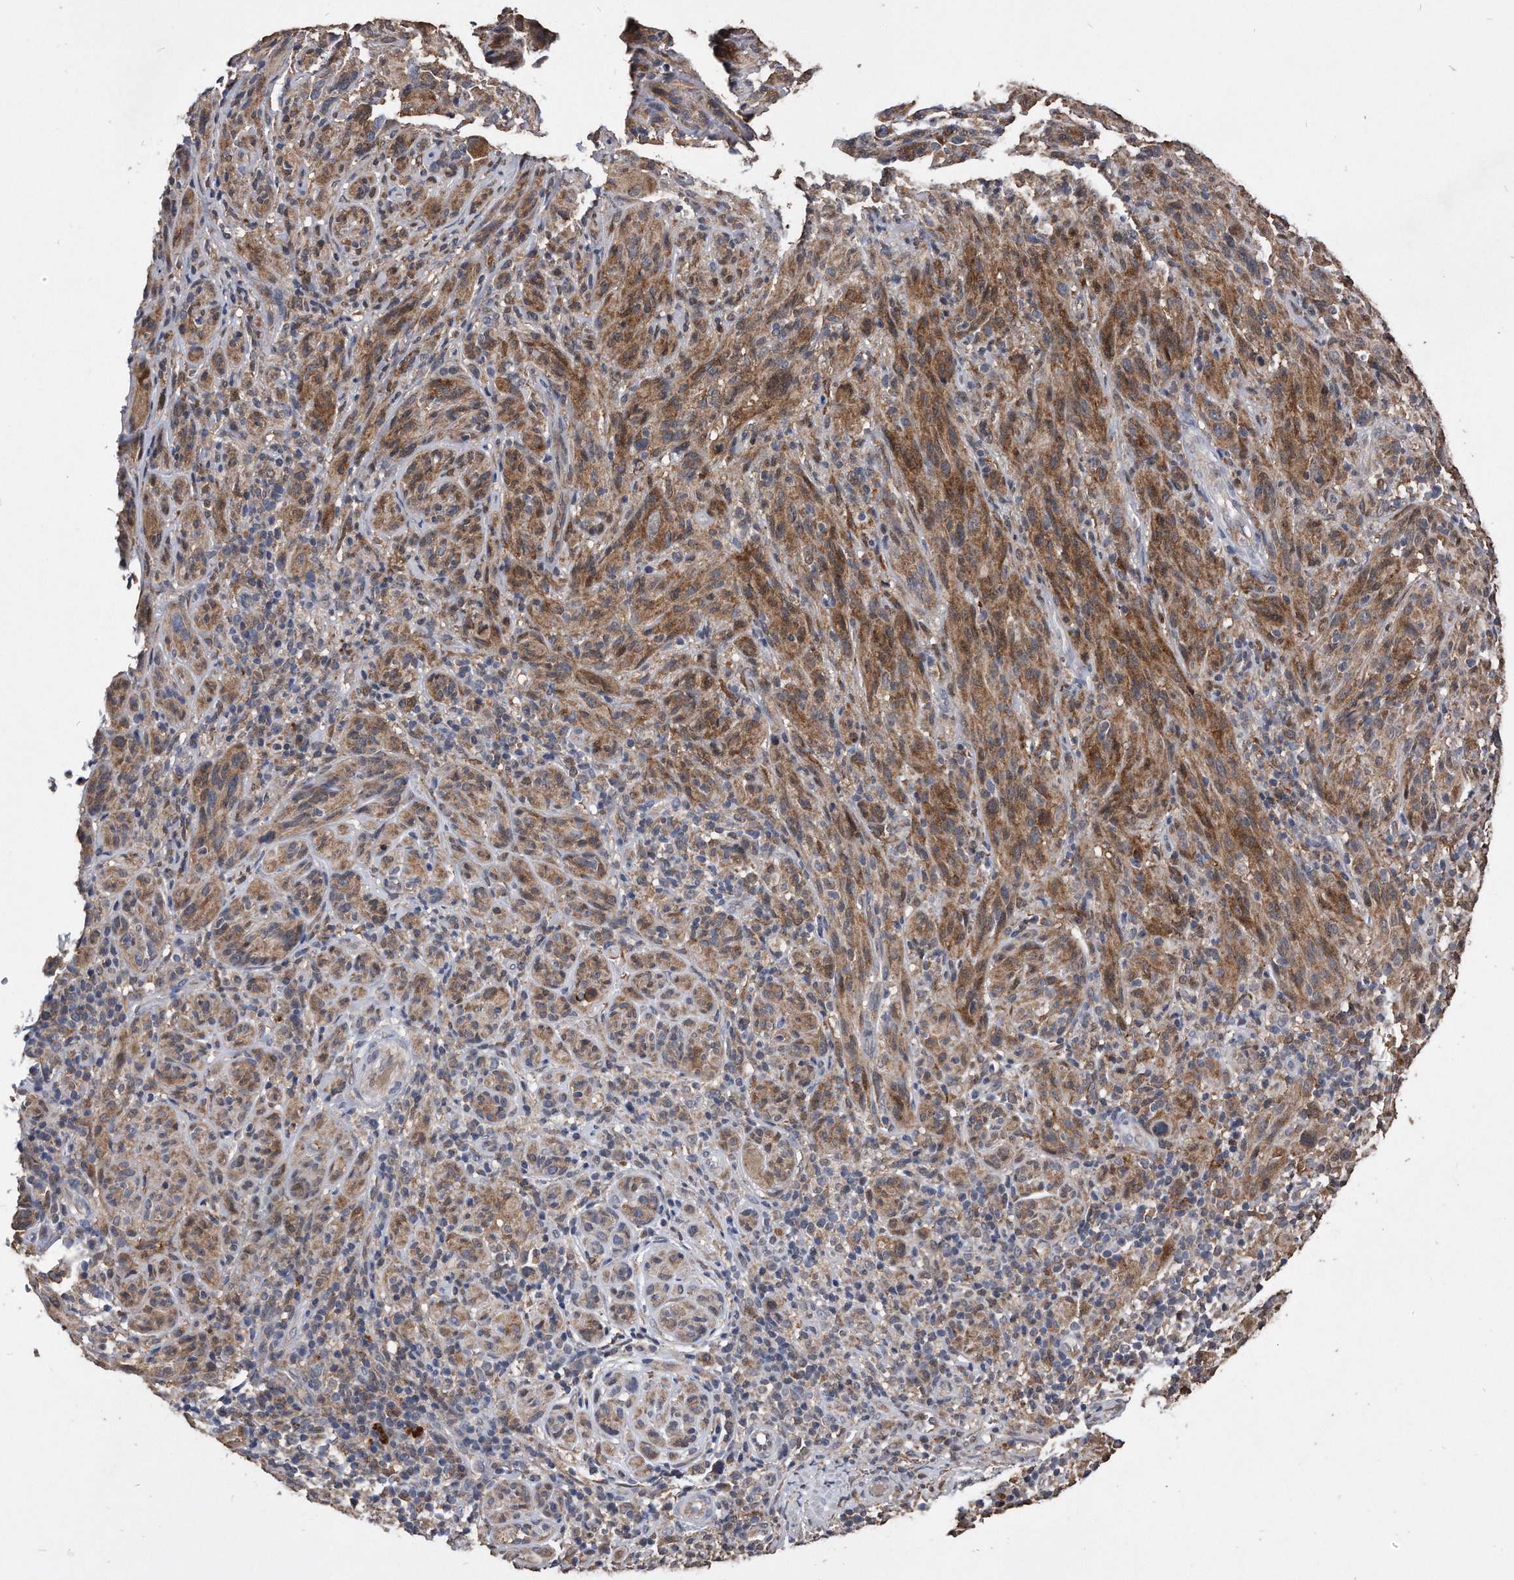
{"staining": {"intensity": "moderate", "quantity": ">75%", "location": "cytoplasmic/membranous"}, "tissue": "melanoma", "cell_type": "Tumor cells", "image_type": "cancer", "snomed": [{"axis": "morphology", "description": "Malignant melanoma, NOS"}, {"axis": "topography", "description": "Skin of head"}], "caption": "Immunohistochemical staining of human melanoma exhibits medium levels of moderate cytoplasmic/membranous protein expression in approximately >75% of tumor cells. The staining was performed using DAB to visualize the protein expression in brown, while the nuclei were stained in blue with hematoxylin (Magnification: 20x).", "gene": "IL20RA", "patient": {"sex": "male", "age": 96}}